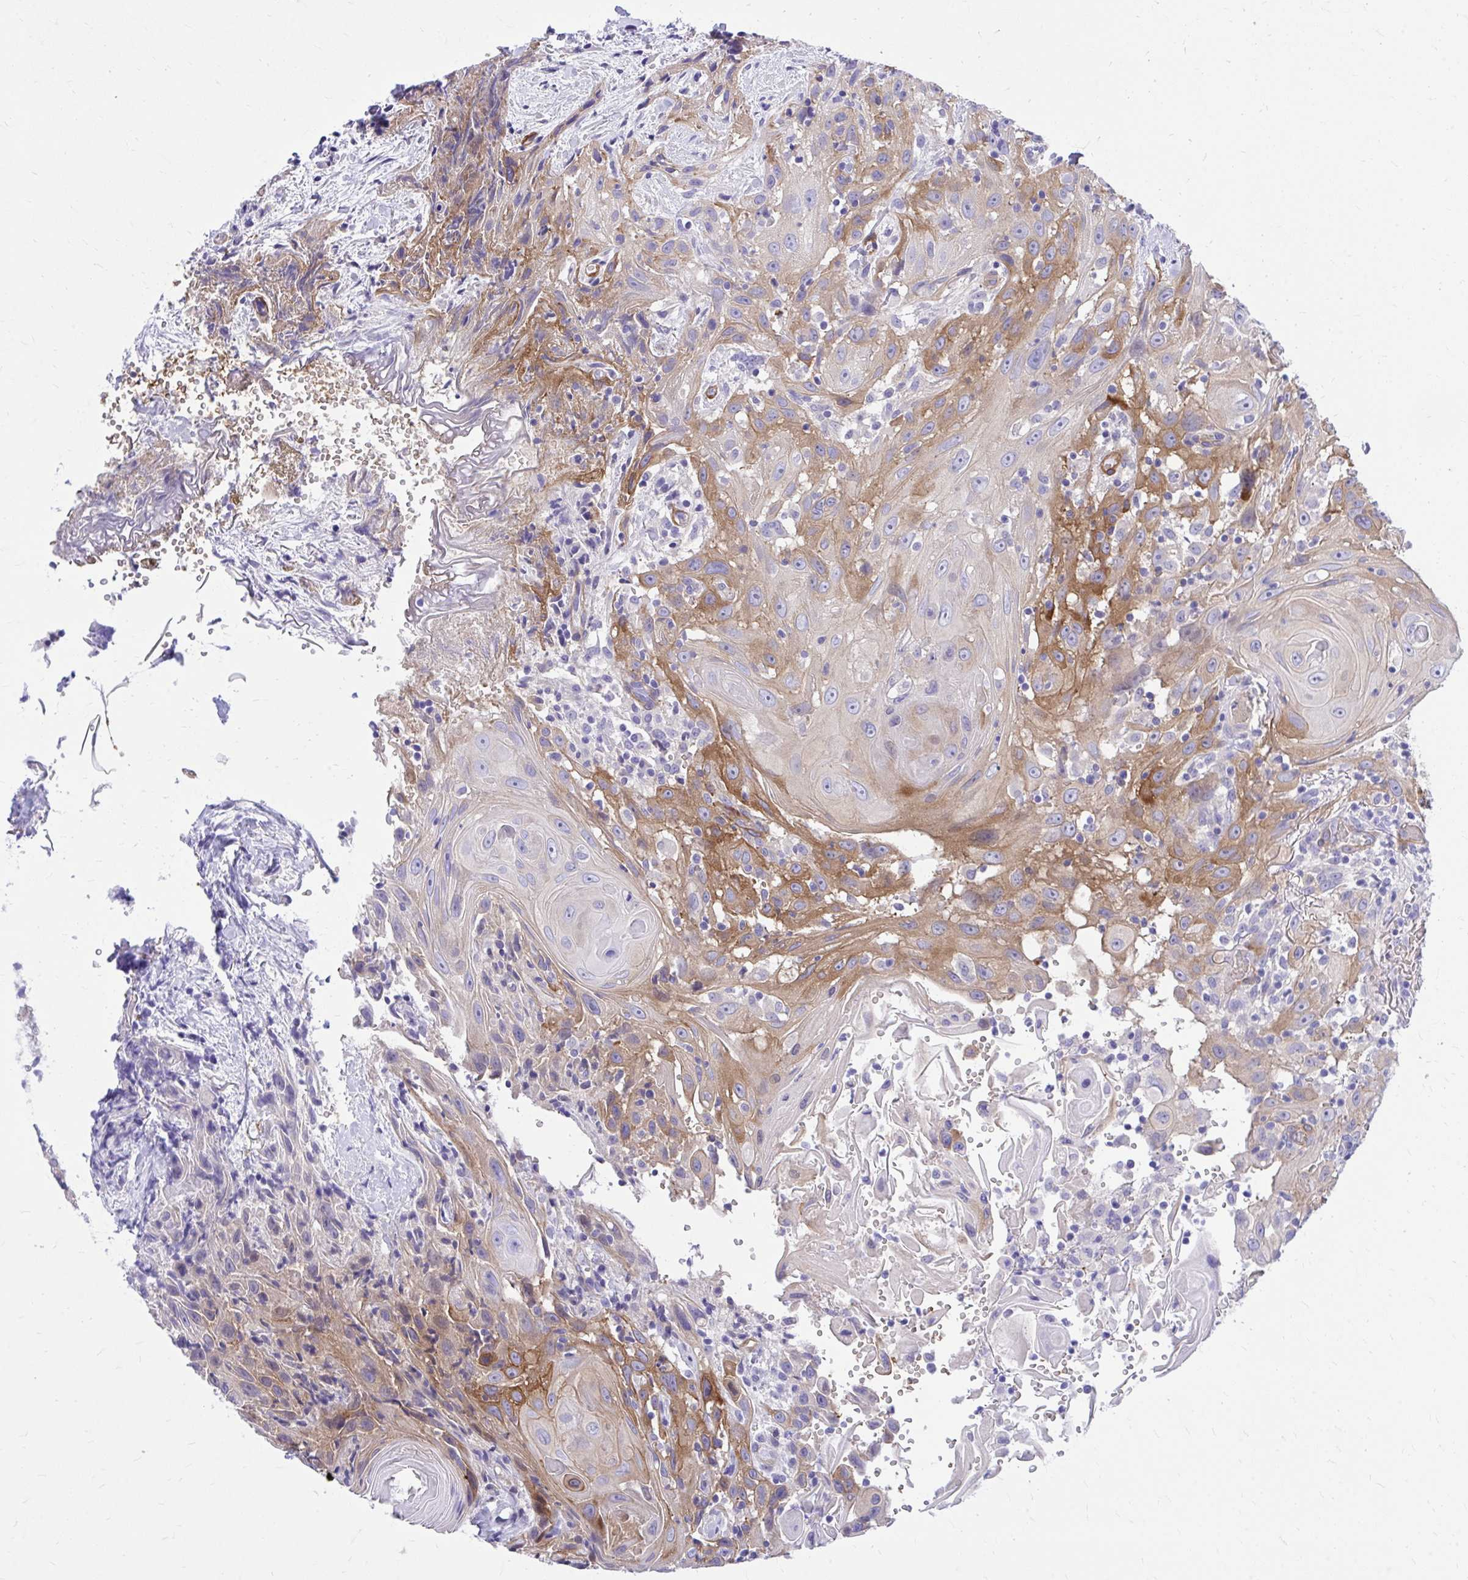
{"staining": {"intensity": "moderate", "quantity": "25%-75%", "location": "cytoplasmic/membranous"}, "tissue": "head and neck cancer", "cell_type": "Tumor cells", "image_type": "cancer", "snomed": [{"axis": "morphology", "description": "Squamous cell carcinoma, NOS"}, {"axis": "topography", "description": "Head-Neck"}], "caption": "This is a micrograph of IHC staining of head and neck cancer (squamous cell carcinoma), which shows moderate staining in the cytoplasmic/membranous of tumor cells.", "gene": "EPB41L1", "patient": {"sex": "female", "age": 95}}